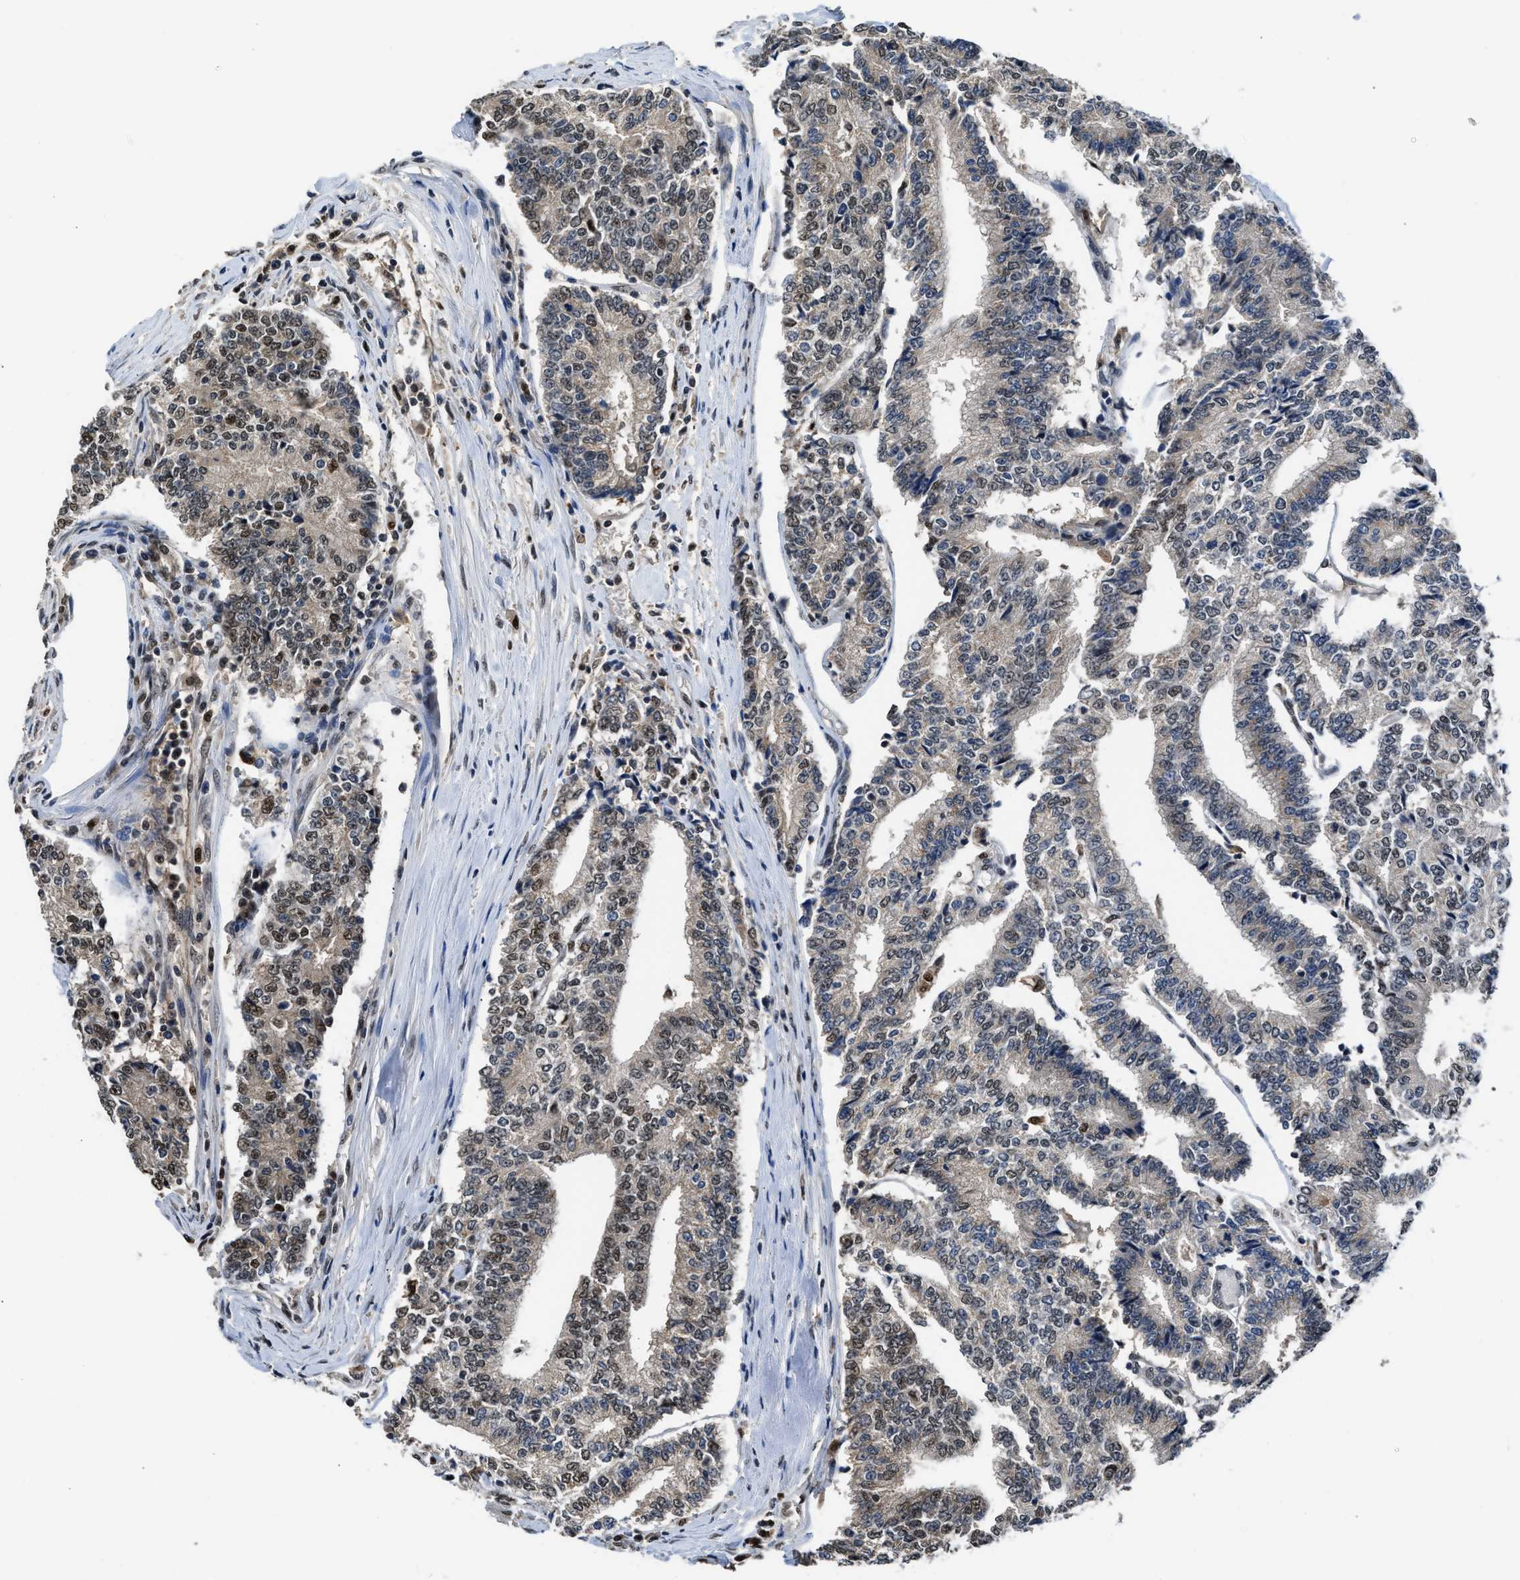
{"staining": {"intensity": "moderate", "quantity": "<25%", "location": "nuclear"}, "tissue": "prostate cancer", "cell_type": "Tumor cells", "image_type": "cancer", "snomed": [{"axis": "morphology", "description": "Adenocarcinoma, High grade"}, {"axis": "topography", "description": "Prostate"}], "caption": "Prostate cancer stained with DAB immunohistochemistry reveals low levels of moderate nuclear expression in approximately <25% of tumor cells.", "gene": "ALX1", "patient": {"sex": "male", "age": 71}}